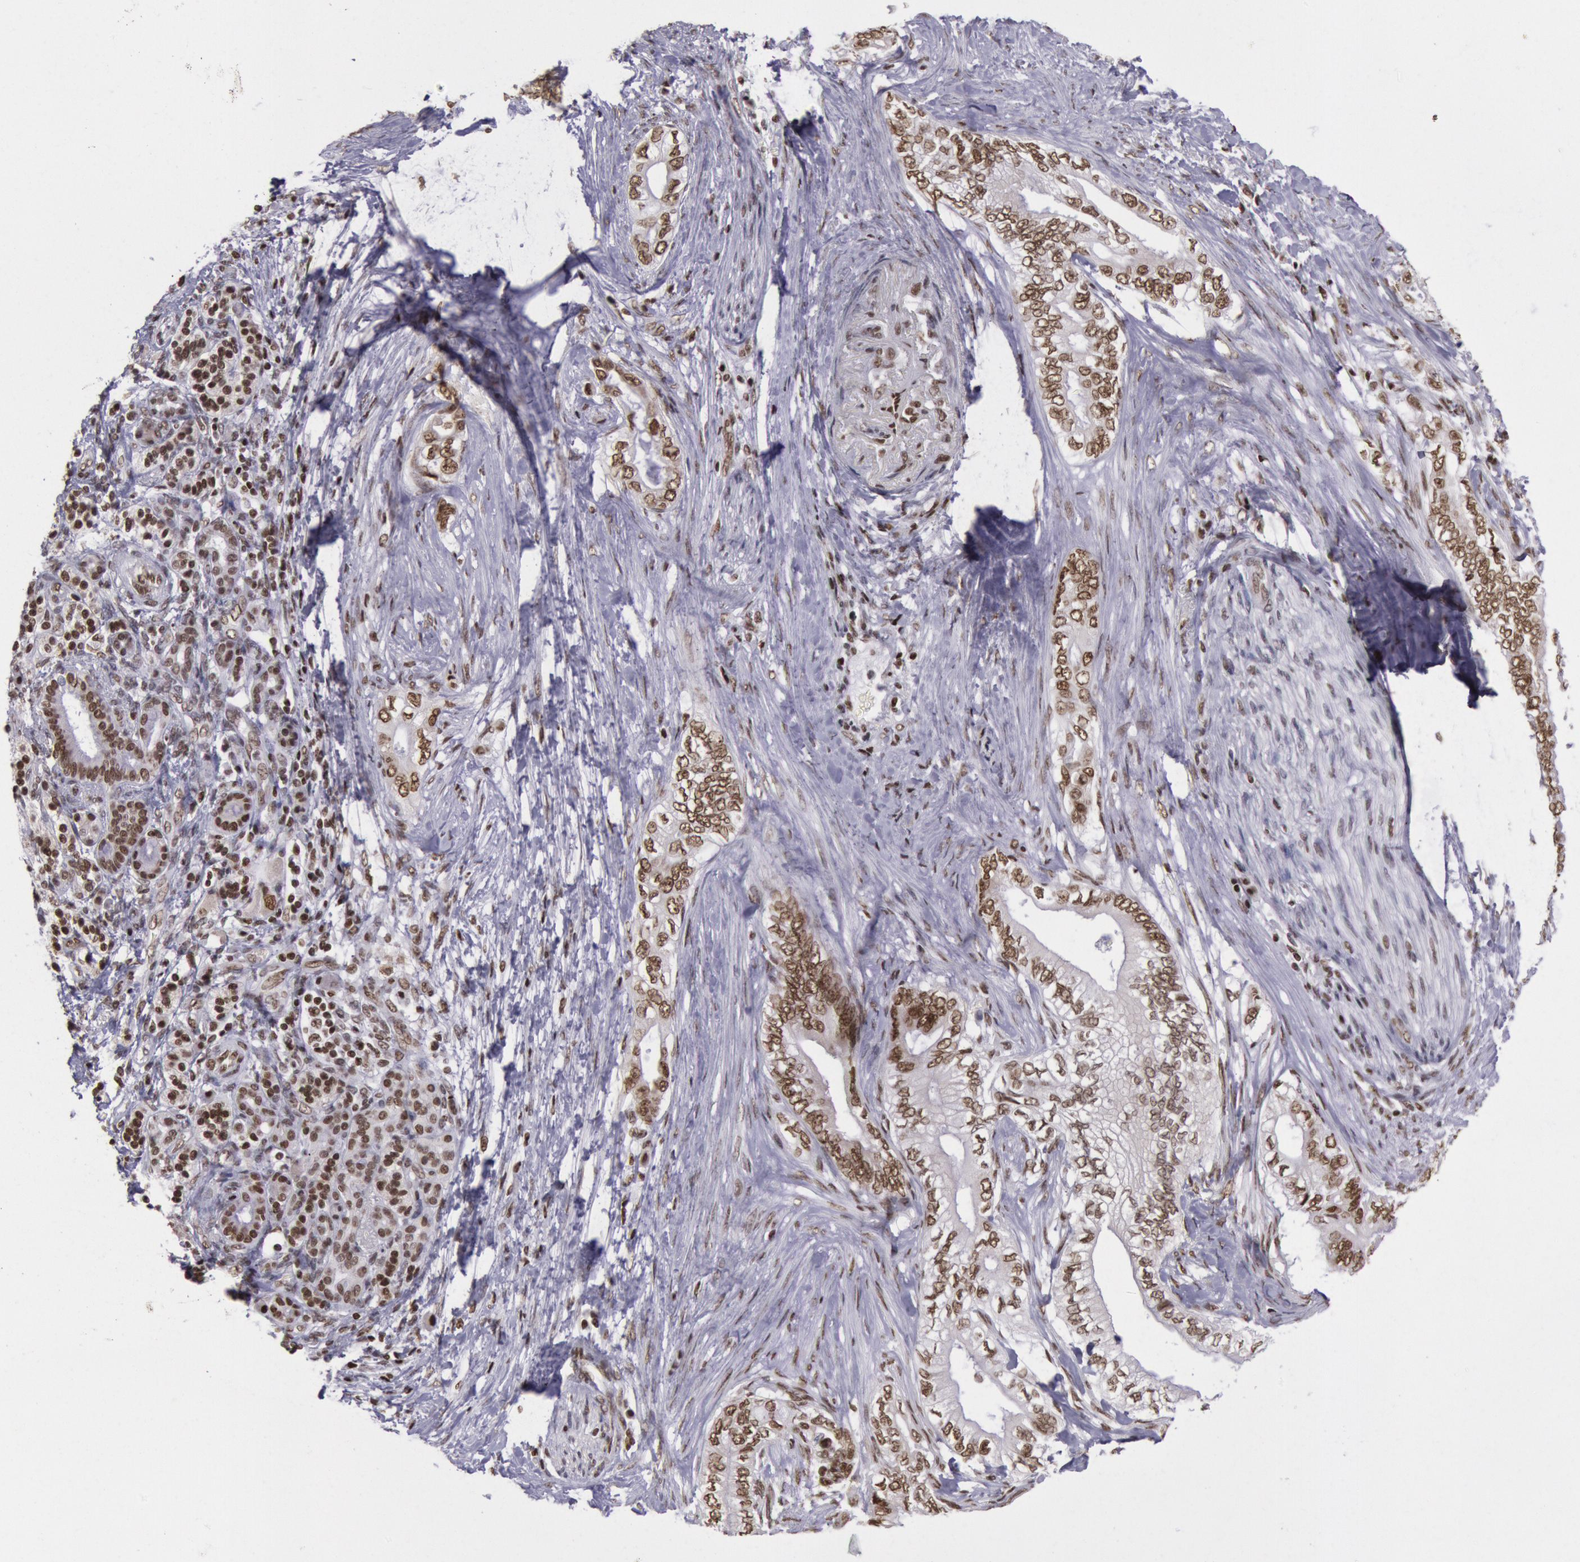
{"staining": {"intensity": "moderate", "quantity": ">75%", "location": "nuclear"}, "tissue": "pancreatic cancer", "cell_type": "Tumor cells", "image_type": "cancer", "snomed": [{"axis": "morphology", "description": "Adenocarcinoma, NOS"}, {"axis": "topography", "description": "Pancreas"}], "caption": "Immunohistochemical staining of pancreatic cancer demonstrates medium levels of moderate nuclear positivity in about >75% of tumor cells. The protein of interest is stained brown, and the nuclei are stained in blue (DAB IHC with brightfield microscopy, high magnification).", "gene": "NKAP", "patient": {"sex": "female", "age": 66}}